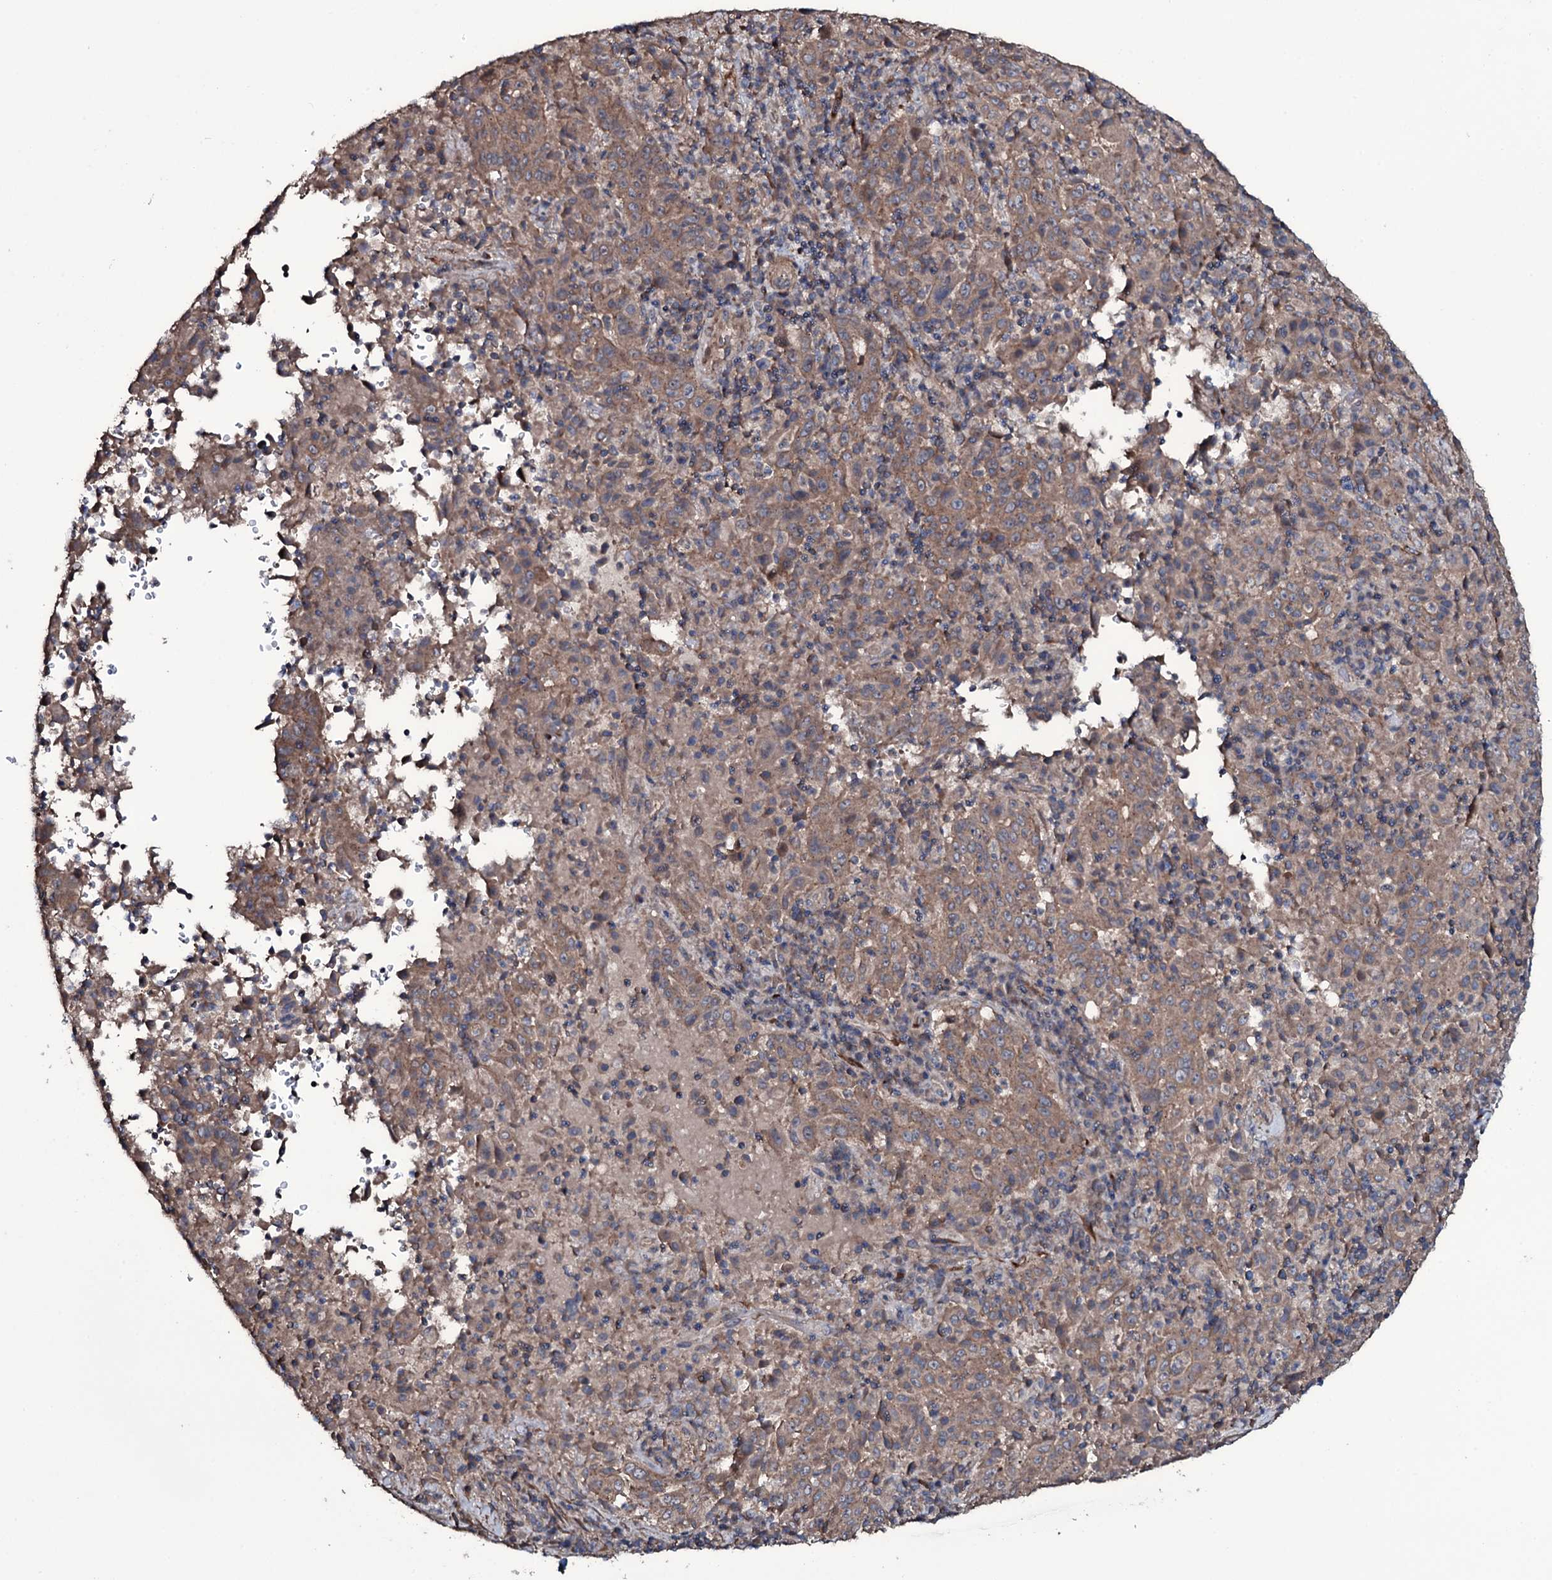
{"staining": {"intensity": "moderate", "quantity": ">75%", "location": "cytoplasmic/membranous"}, "tissue": "pancreatic cancer", "cell_type": "Tumor cells", "image_type": "cancer", "snomed": [{"axis": "morphology", "description": "Adenocarcinoma, NOS"}, {"axis": "topography", "description": "Pancreas"}], "caption": "Human adenocarcinoma (pancreatic) stained for a protein (brown) shows moderate cytoplasmic/membranous positive positivity in about >75% of tumor cells.", "gene": "WIPF3", "patient": {"sex": "male", "age": 63}}